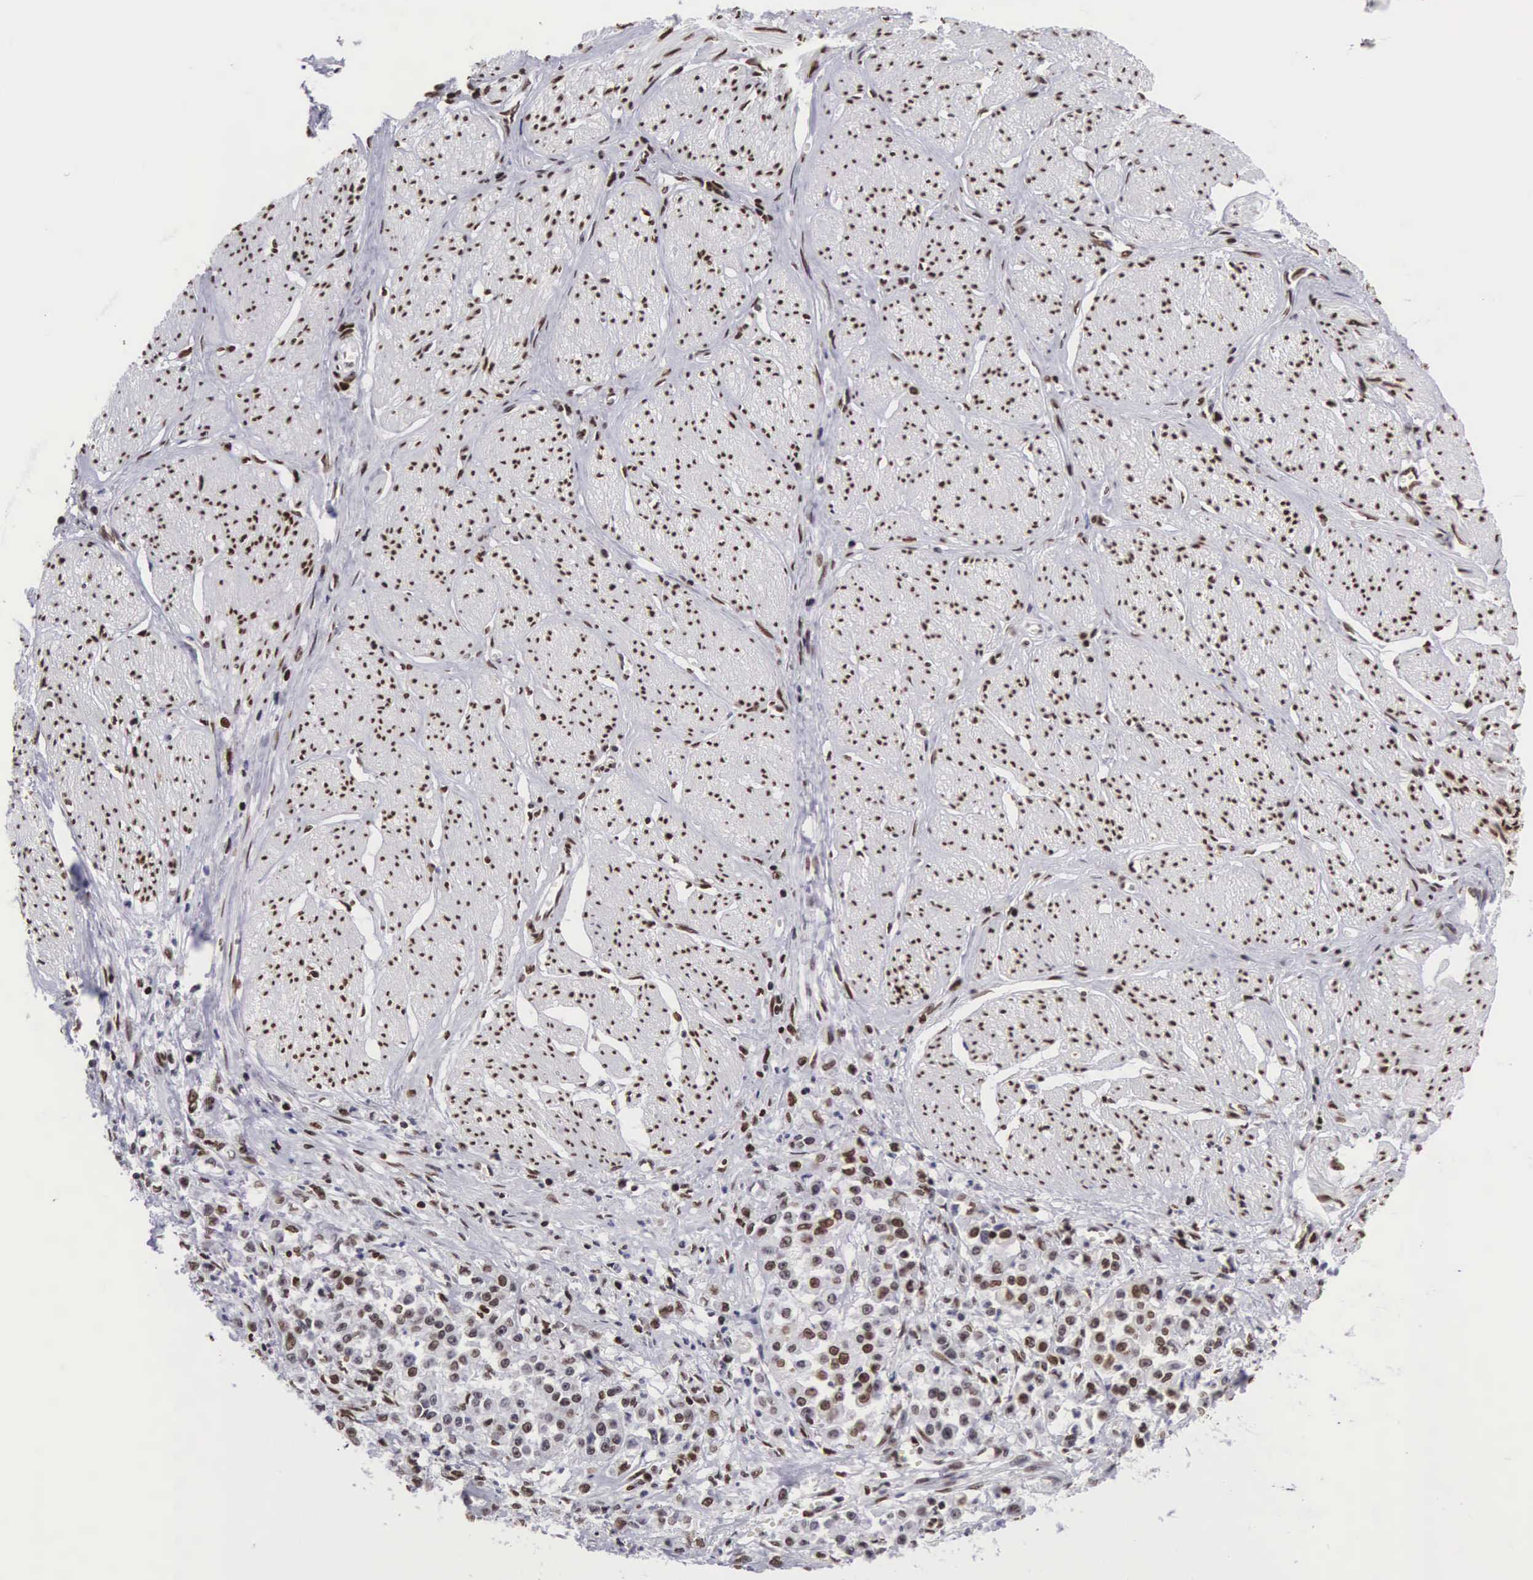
{"staining": {"intensity": "weak", "quantity": "25%-75%", "location": "nuclear"}, "tissue": "stomach cancer", "cell_type": "Tumor cells", "image_type": "cancer", "snomed": [{"axis": "morphology", "description": "Adenocarcinoma, NOS"}, {"axis": "topography", "description": "Stomach"}], "caption": "Immunohistochemical staining of stomach cancer (adenocarcinoma) exhibits low levels of weak nuclear positivity in about 25%-75% of tumor cells.", "gene": "MECP2", "patient": {"sex": "male", "age": 72}}